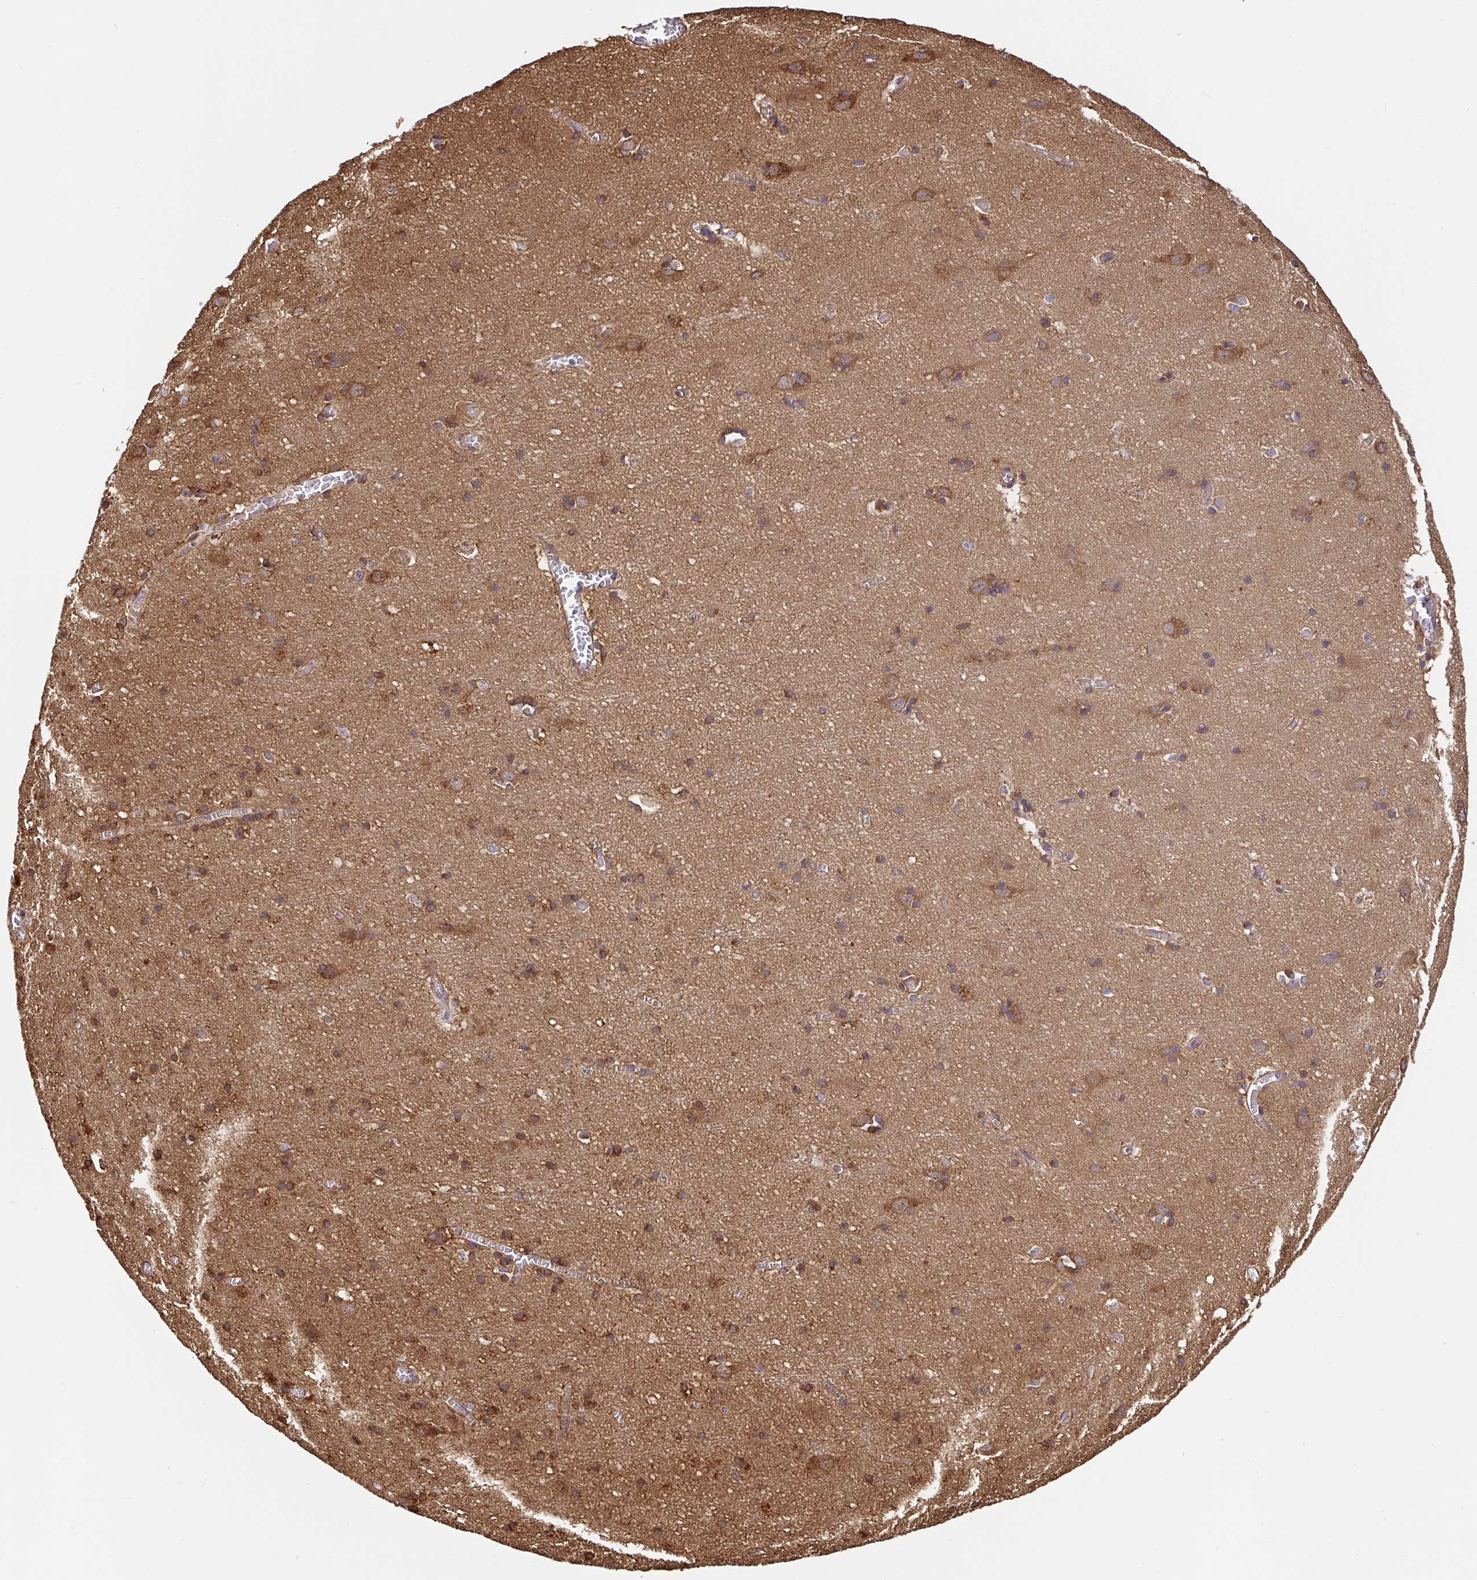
{"staining": {"intensity": "moderate", "quantity": "<25%", "location": "cytoplasmic/membranous"}, "tissue": "cerebral cortex", "cell_type": "Endothelial cells", "image_type": "normal", "snomed": [{"axis": "morphology", "description": "Normal tissue, NOS"}, {"axis": "topography", "description": "Cerebral cortex"}], "caption": "IHC of benign cerebral cortex exhibits low levels of moderate cytoplasmic/membranous positivity in about <25% of endothelial cells. Nuclei are stained in blue.", "gene": "MAOA", "patient": {"sex": "male", "age": 70}}